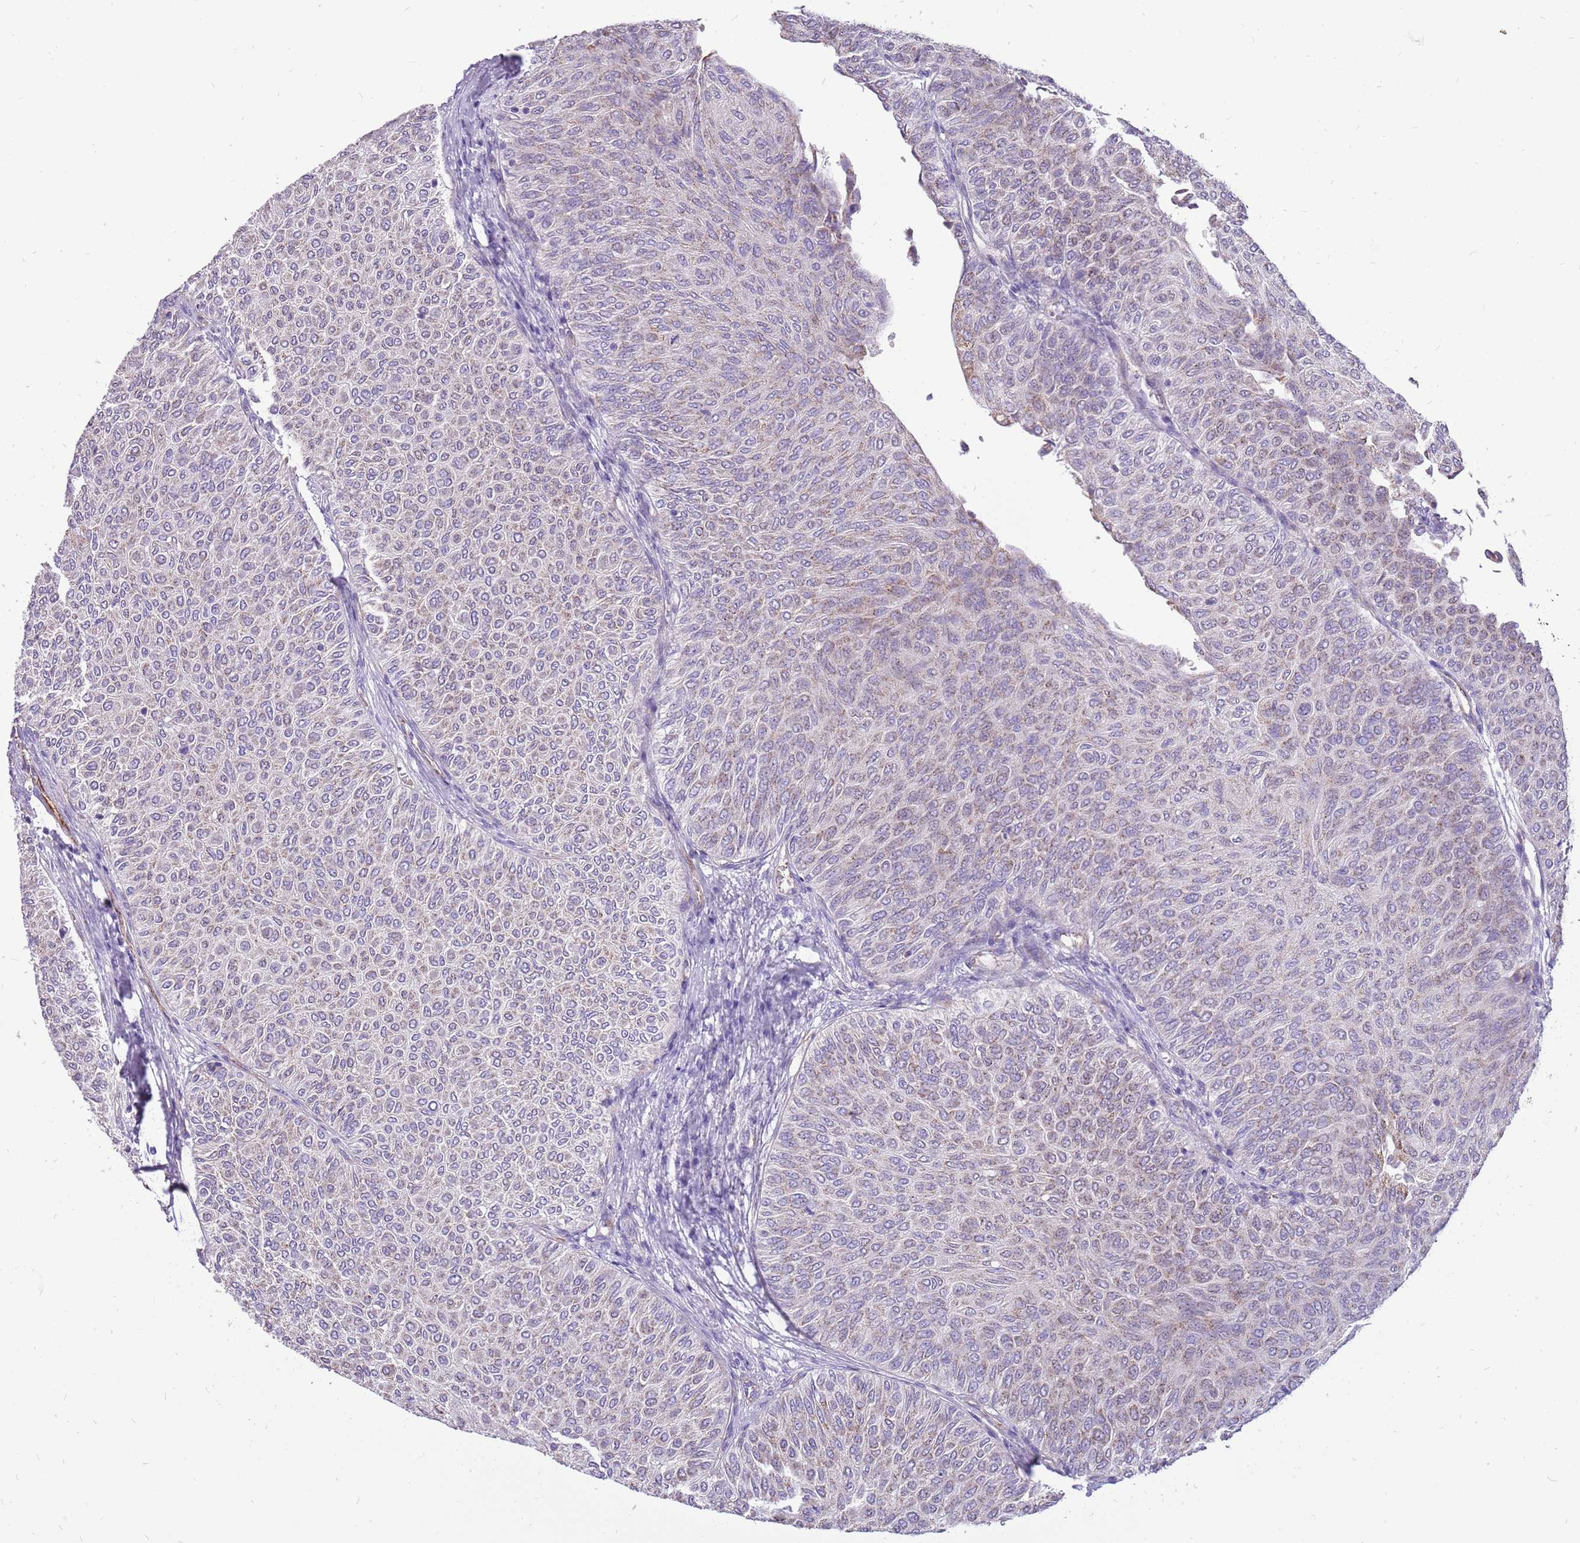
{"staining": {"intensity": "weak", "quantity": "25%-75%", "location": "cytoplasmic/membranous"}, "tissue": "urothelial cancer", "cell_type": "Tumor cells", "image_type": "cancer", "snomed": [{"axis": "morphology", "description": "Urothelial carcinoma, Low grade"}, {"axis": "topography", "description": "Urinary bladder"}], "caption": "The histopathology image demonstrates immunohistochemical staining of urothelial carcinoma (low-grade). There is weak cytoplasmic/membranous staining is appreciated in approximately 25%-75% of tumor cells. (Brightfield microscopy of DAB IHC at high magnification).", "gene": "PCNX1", "patient": {"sex": "male", "age": 78}}